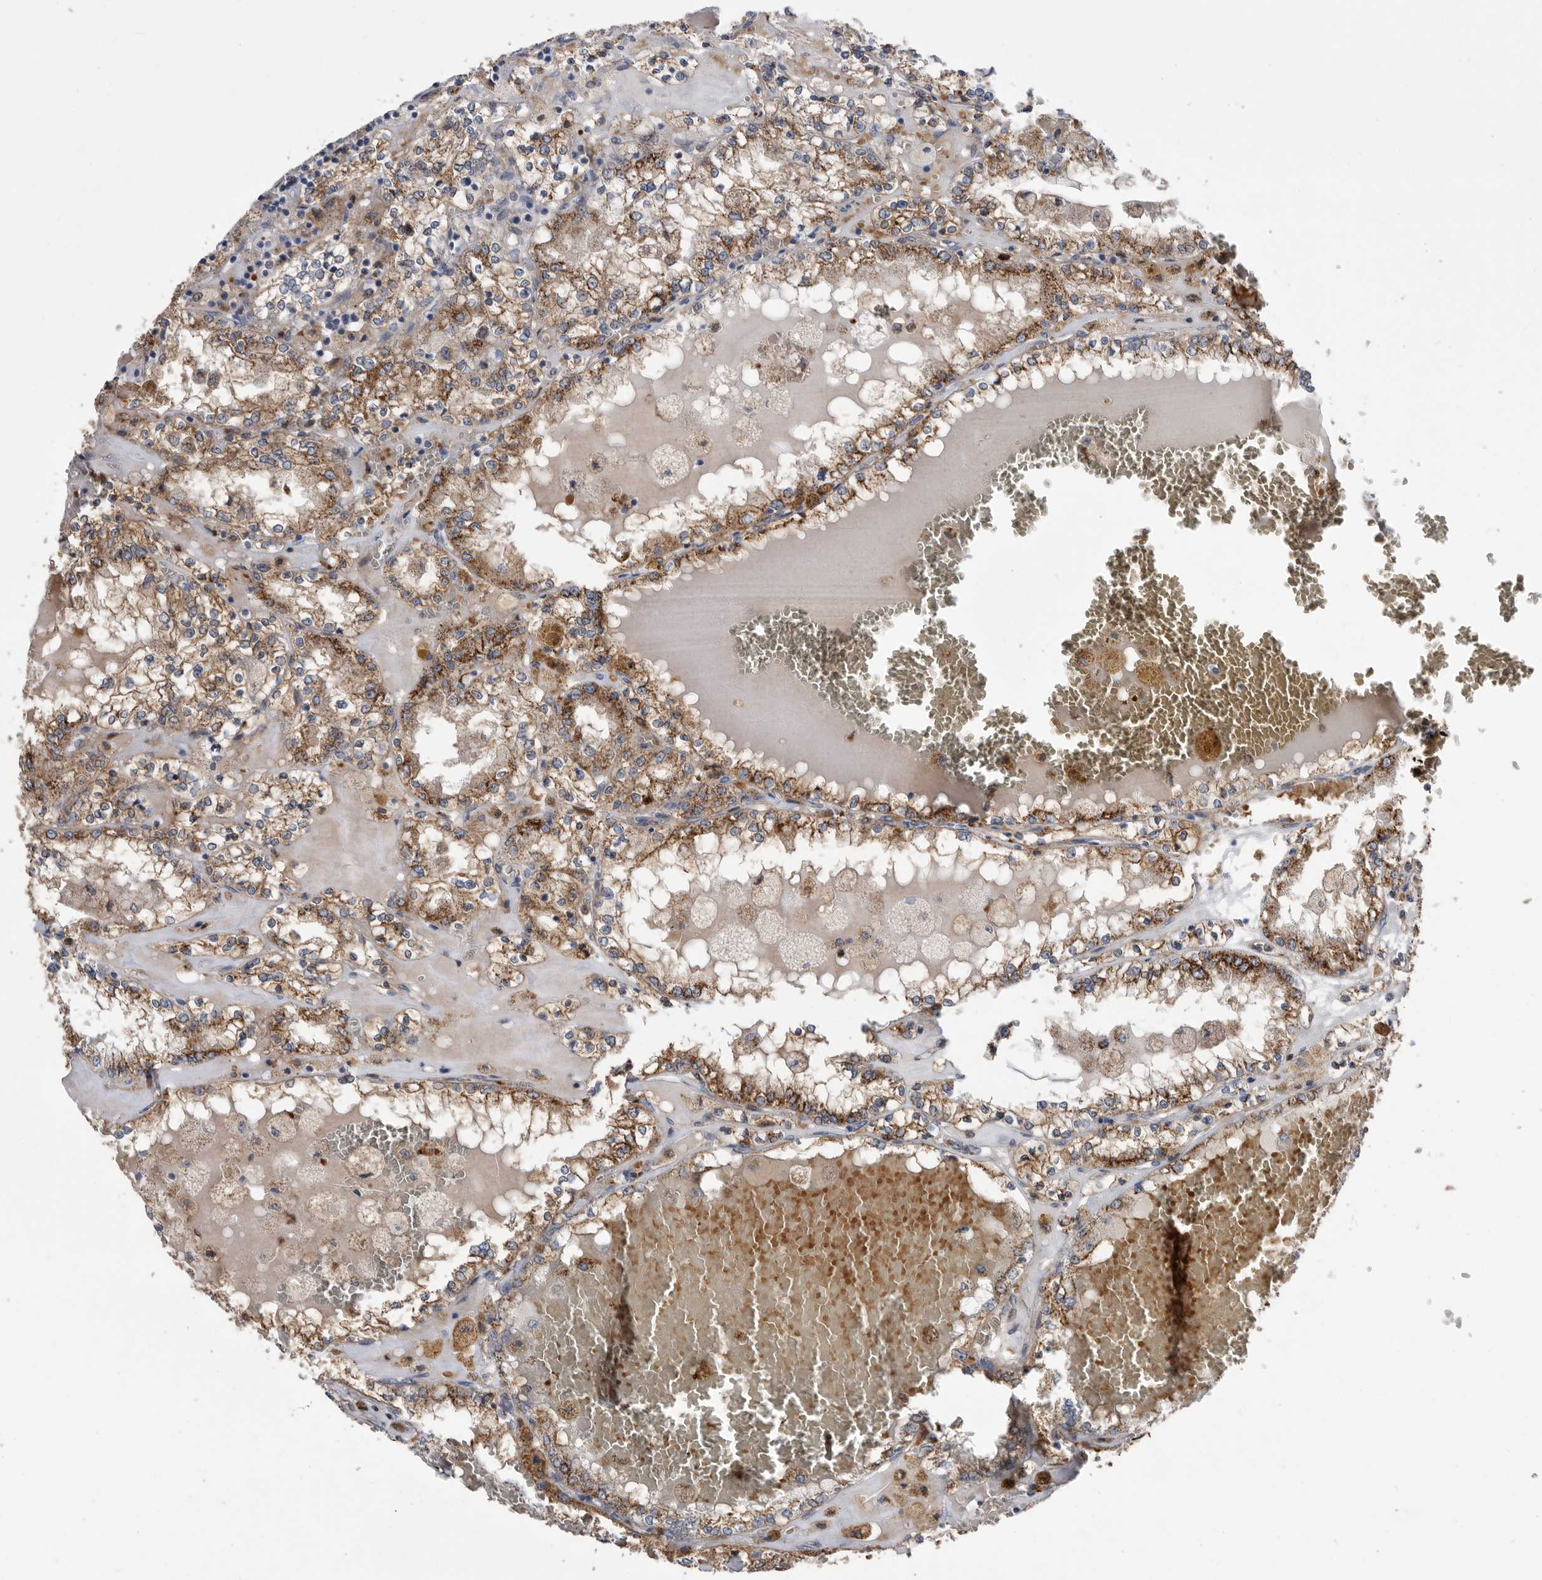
{"staining": {"intensity": "moderate", "quantity": ">75%", "location": "cytoplasmic/membranous"}, "tissue": "renal cancer", "cell_type": "Tumor cells", "image_type": "cancer", "snomed": [{"axis": "morphology", "description": "Adenocarcinoma, NOS"}, {"axis": "topography", "description": "Kidney"}], "caption": "Renal cancer (adenocarcinoma) tissue displays moderate cytoplasmic/membranous expression in about >75% of tumor cells, visualized by immunohistochemistry. Nuclei are stained in blue.", "gene": "CRISPLD2", "patient": {"sex": "female", "age": 56}}